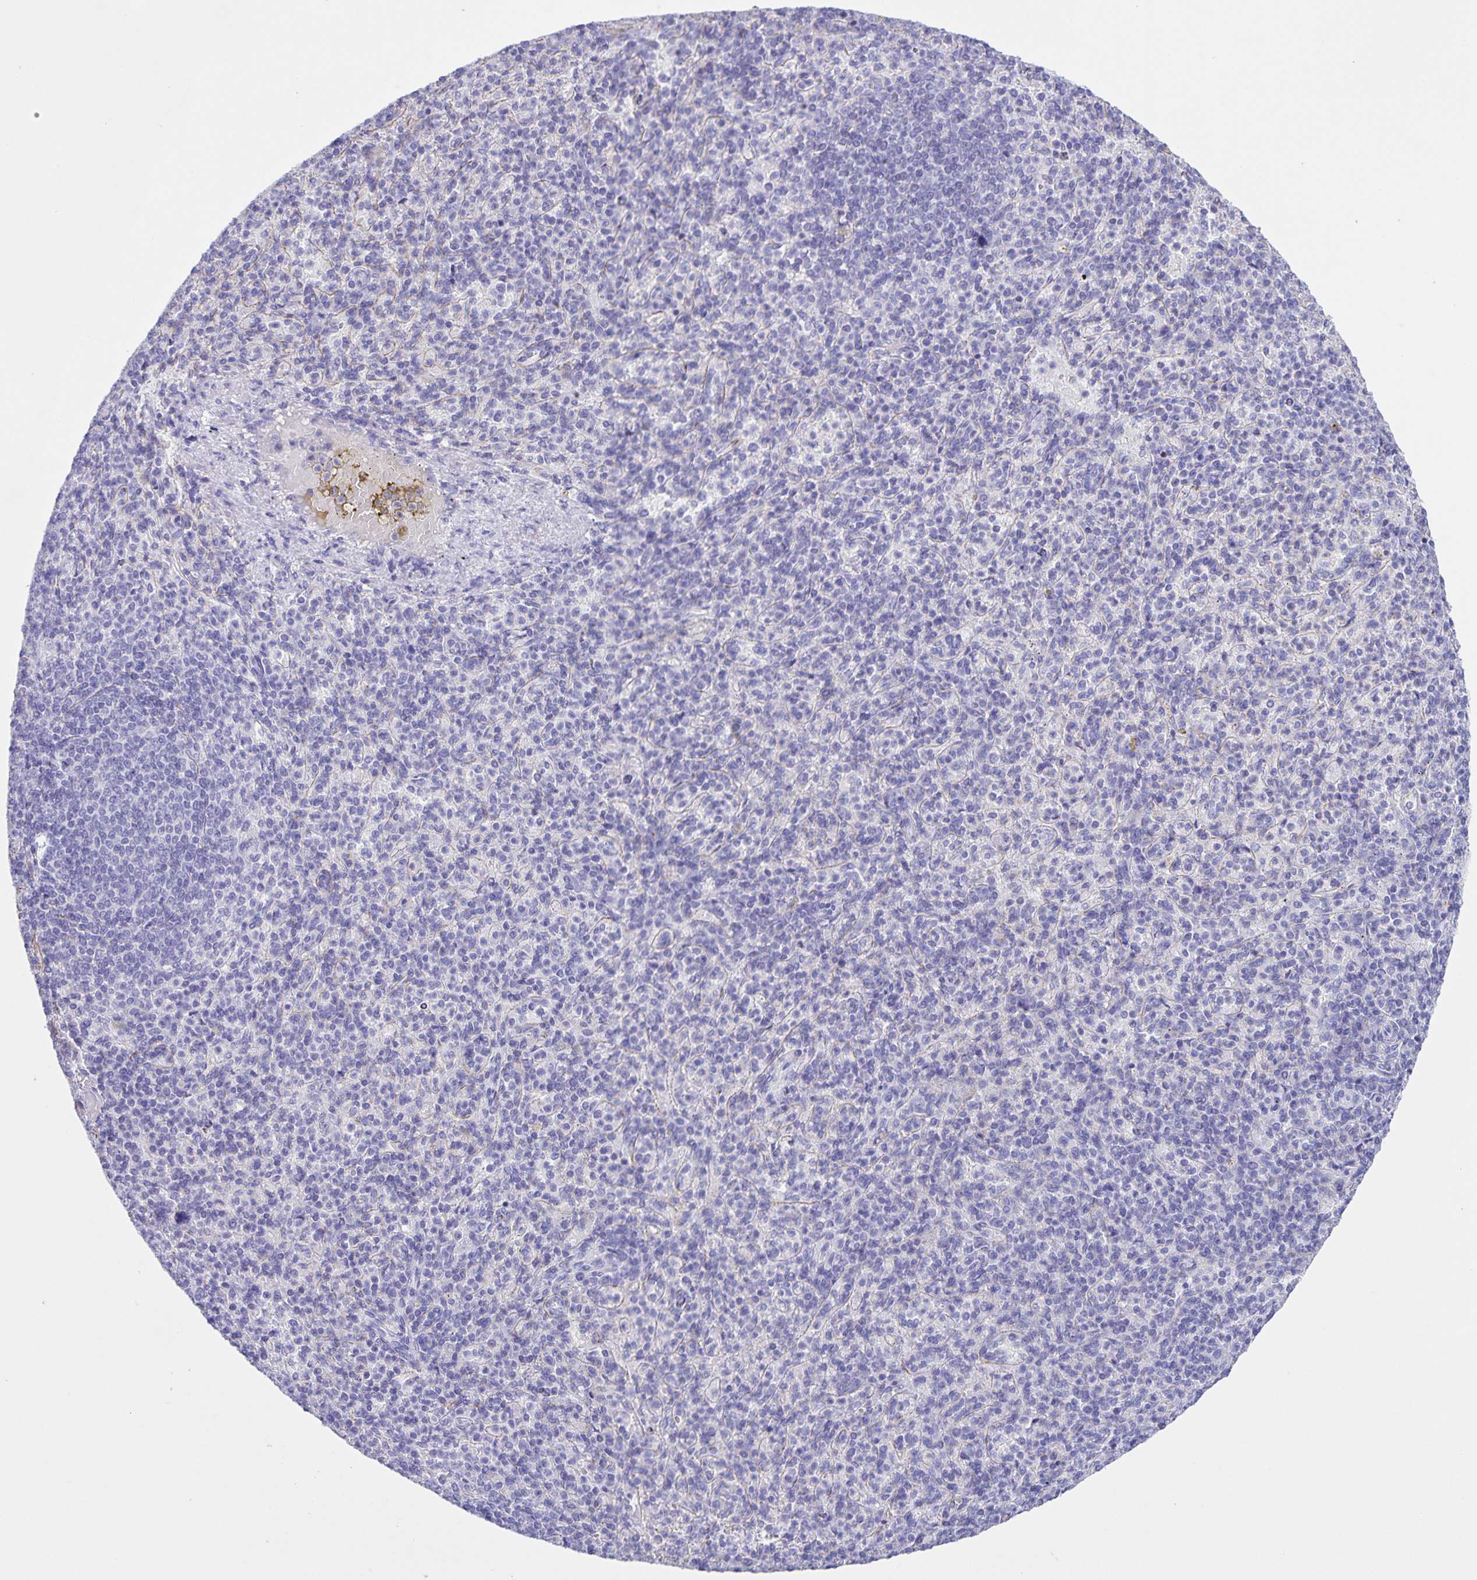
{"staining": {"intensity": "negative", "quantity": "none", "location": "none"}, "tissue": "spleen", "cell_type": "Cells in red pulp", "image_type": "normal", "snomed": [{"axis": "morphology", "description": "Normal tissue, NOS"}, {"axis": "topography", "description": "Spleen"}], "caption": "Immunohistochemistry (IHC) image of unremarkable human spleen stained for a protein (brown), which exhibits no staining in cells in red pulp.", "gene": "UBQLN3", "patient": {"sex": "female", "age": 74}}